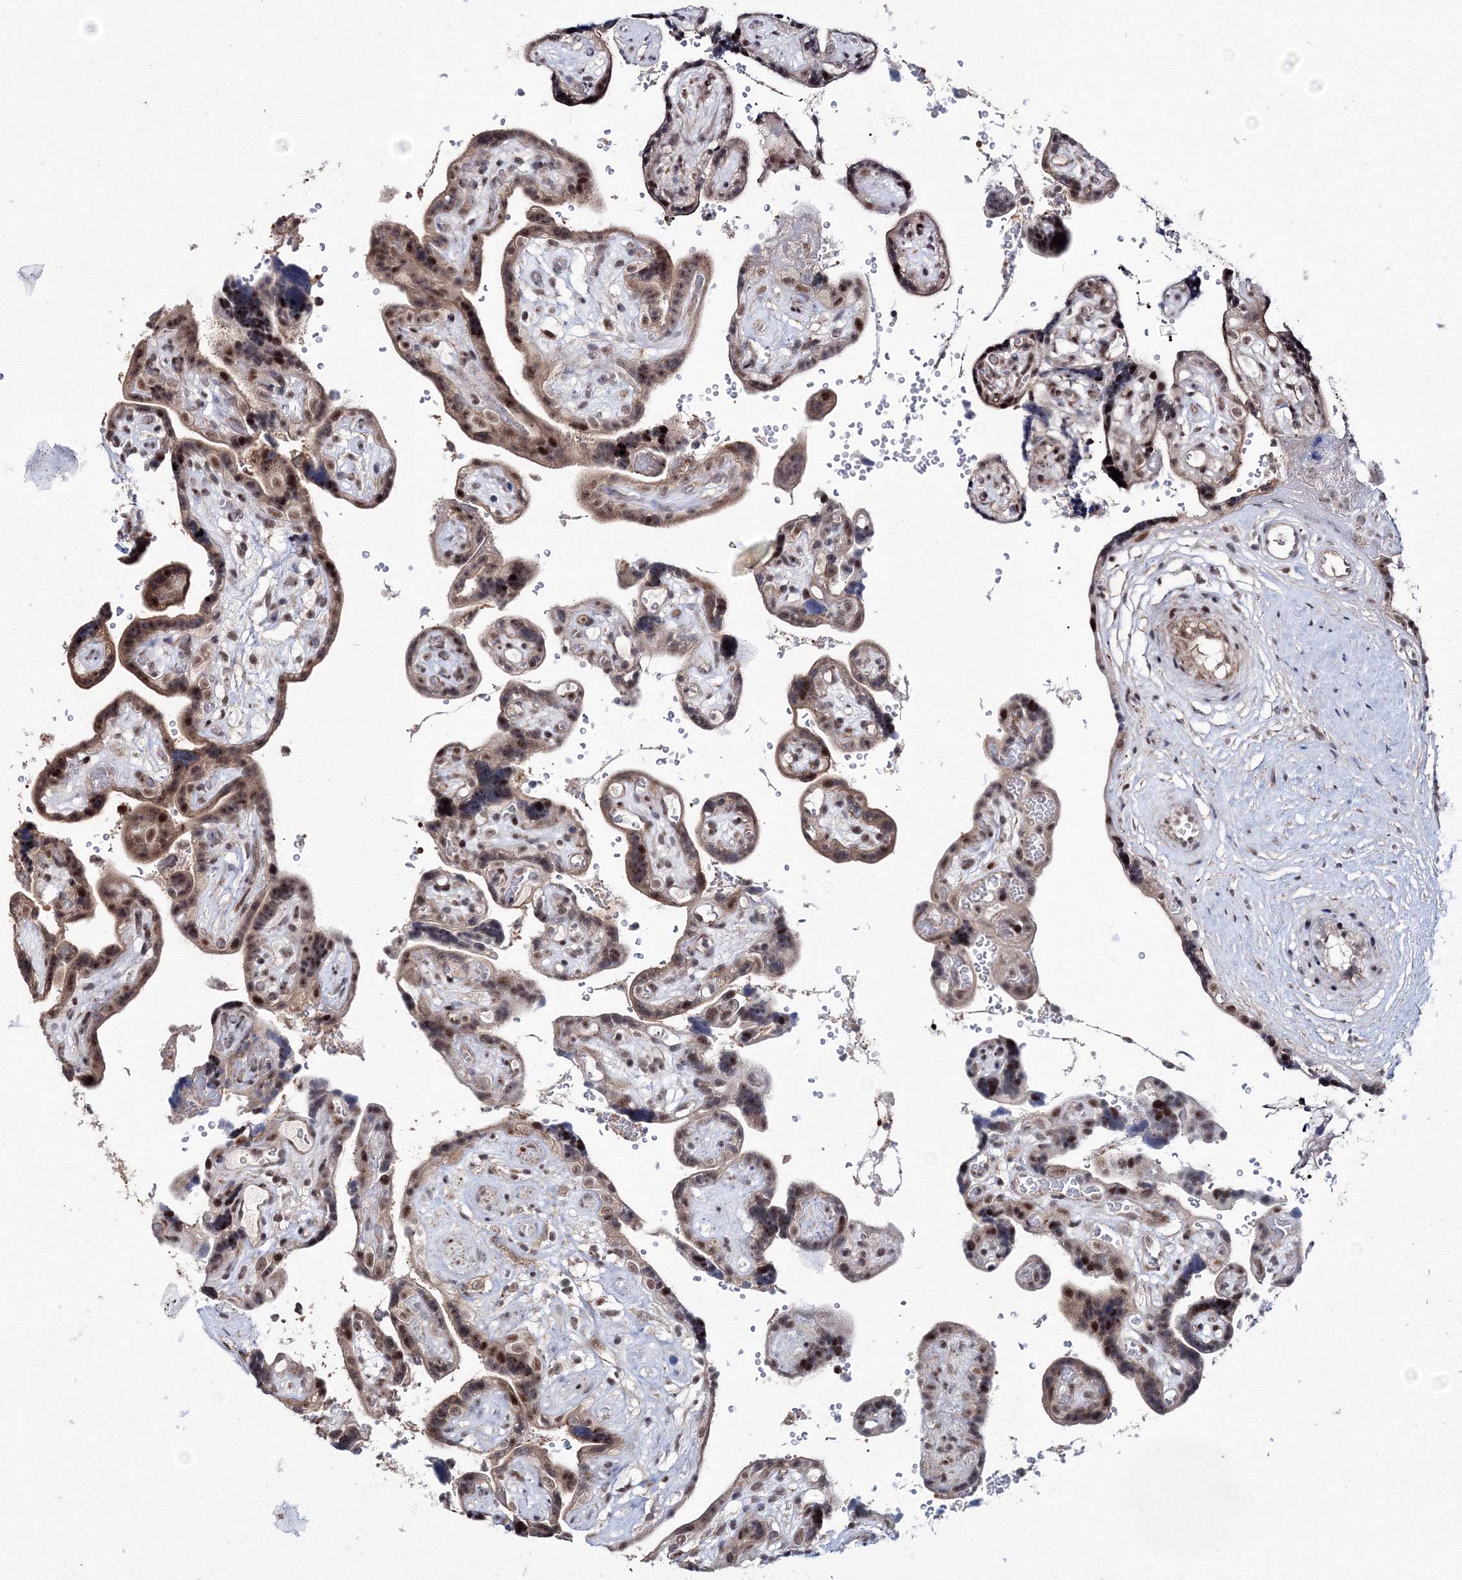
{"staining": {"intensity": "strong", "quantity": ">75%", "location": "cytoplasmic/membranous"}, "tissue": "placenta", "cell_type": "Decidual cells", "image_type": "normal", "snomed": [{"axis": "morphology", "description": "Normal tissue, NOS"}, {"axis": "topography", "description": "Placenta"}], "caption": "Placenta stained with DAB IHC shows high levels of strong cytoplasmic/membranous staining in about >75% of decidual cells. The protein of interest is stained brown, and the nuclei are stained in blue (DAB (3,3'-diaminobenzidine) IHC with brightfield microscopy, high magnification).", "gene": "TATDN2", "patient": {"sex": "female", "age": 30}}